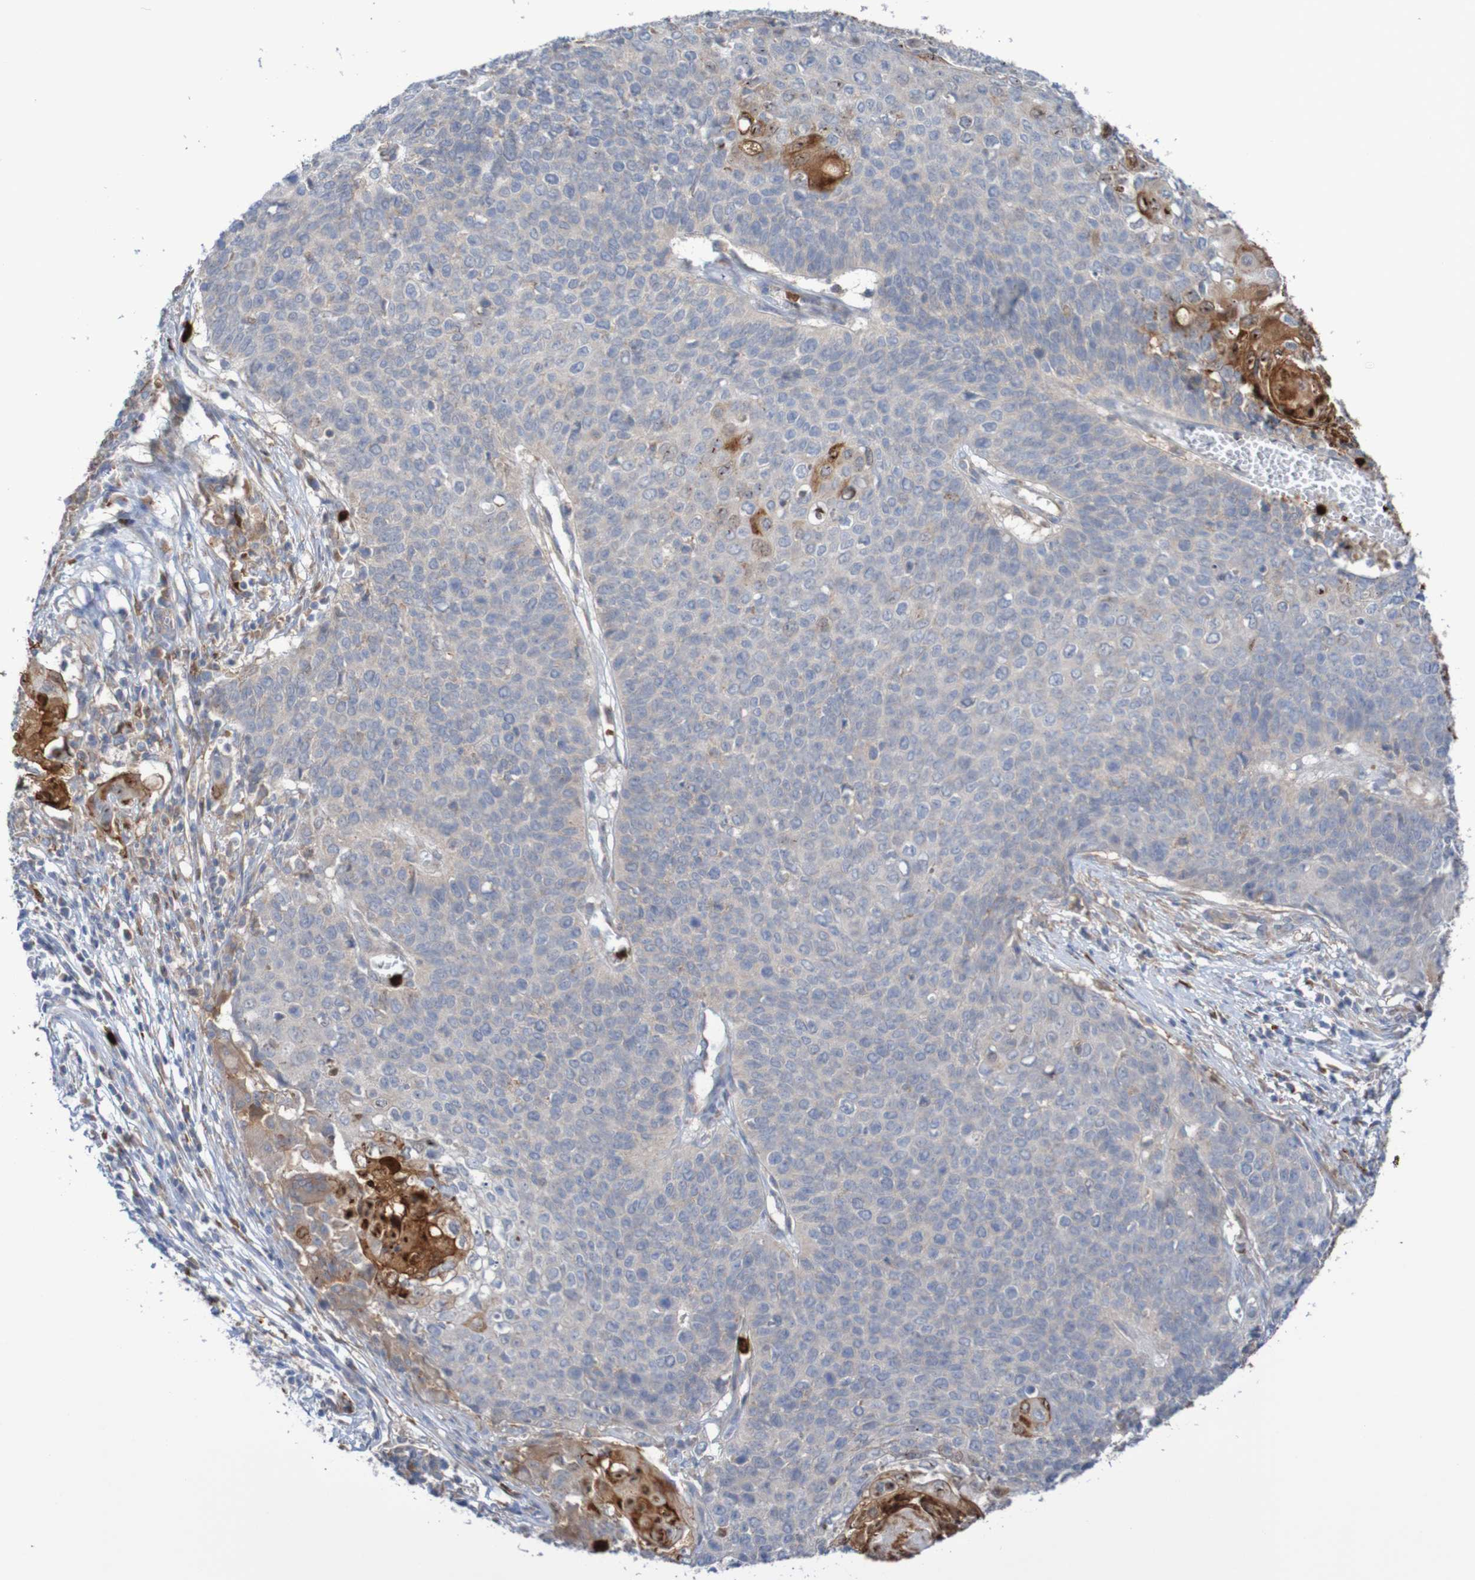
{"staining": {"intensity": "moderate", "quantity": "<25%", "location": "cytoplasmic/membranous"}, "tissue": "cervical cancer", "cell_type": "Tumor cells", "image_type": "cancer", "snomed": [{"axis": "morphology", "description": "Squamous cell carcinoma, NOS"}, {"axis": "topography", "description": "Cervix"}], "caption": "Brown immunohistochemical staining in human cervical cancer (squamous cell carcinoma) shows moderate cytoplasmic/membranous positivity in about <25% of tumor cells.", "gene": "PARP4", "patient": {"sex": "female", "age": 39}}